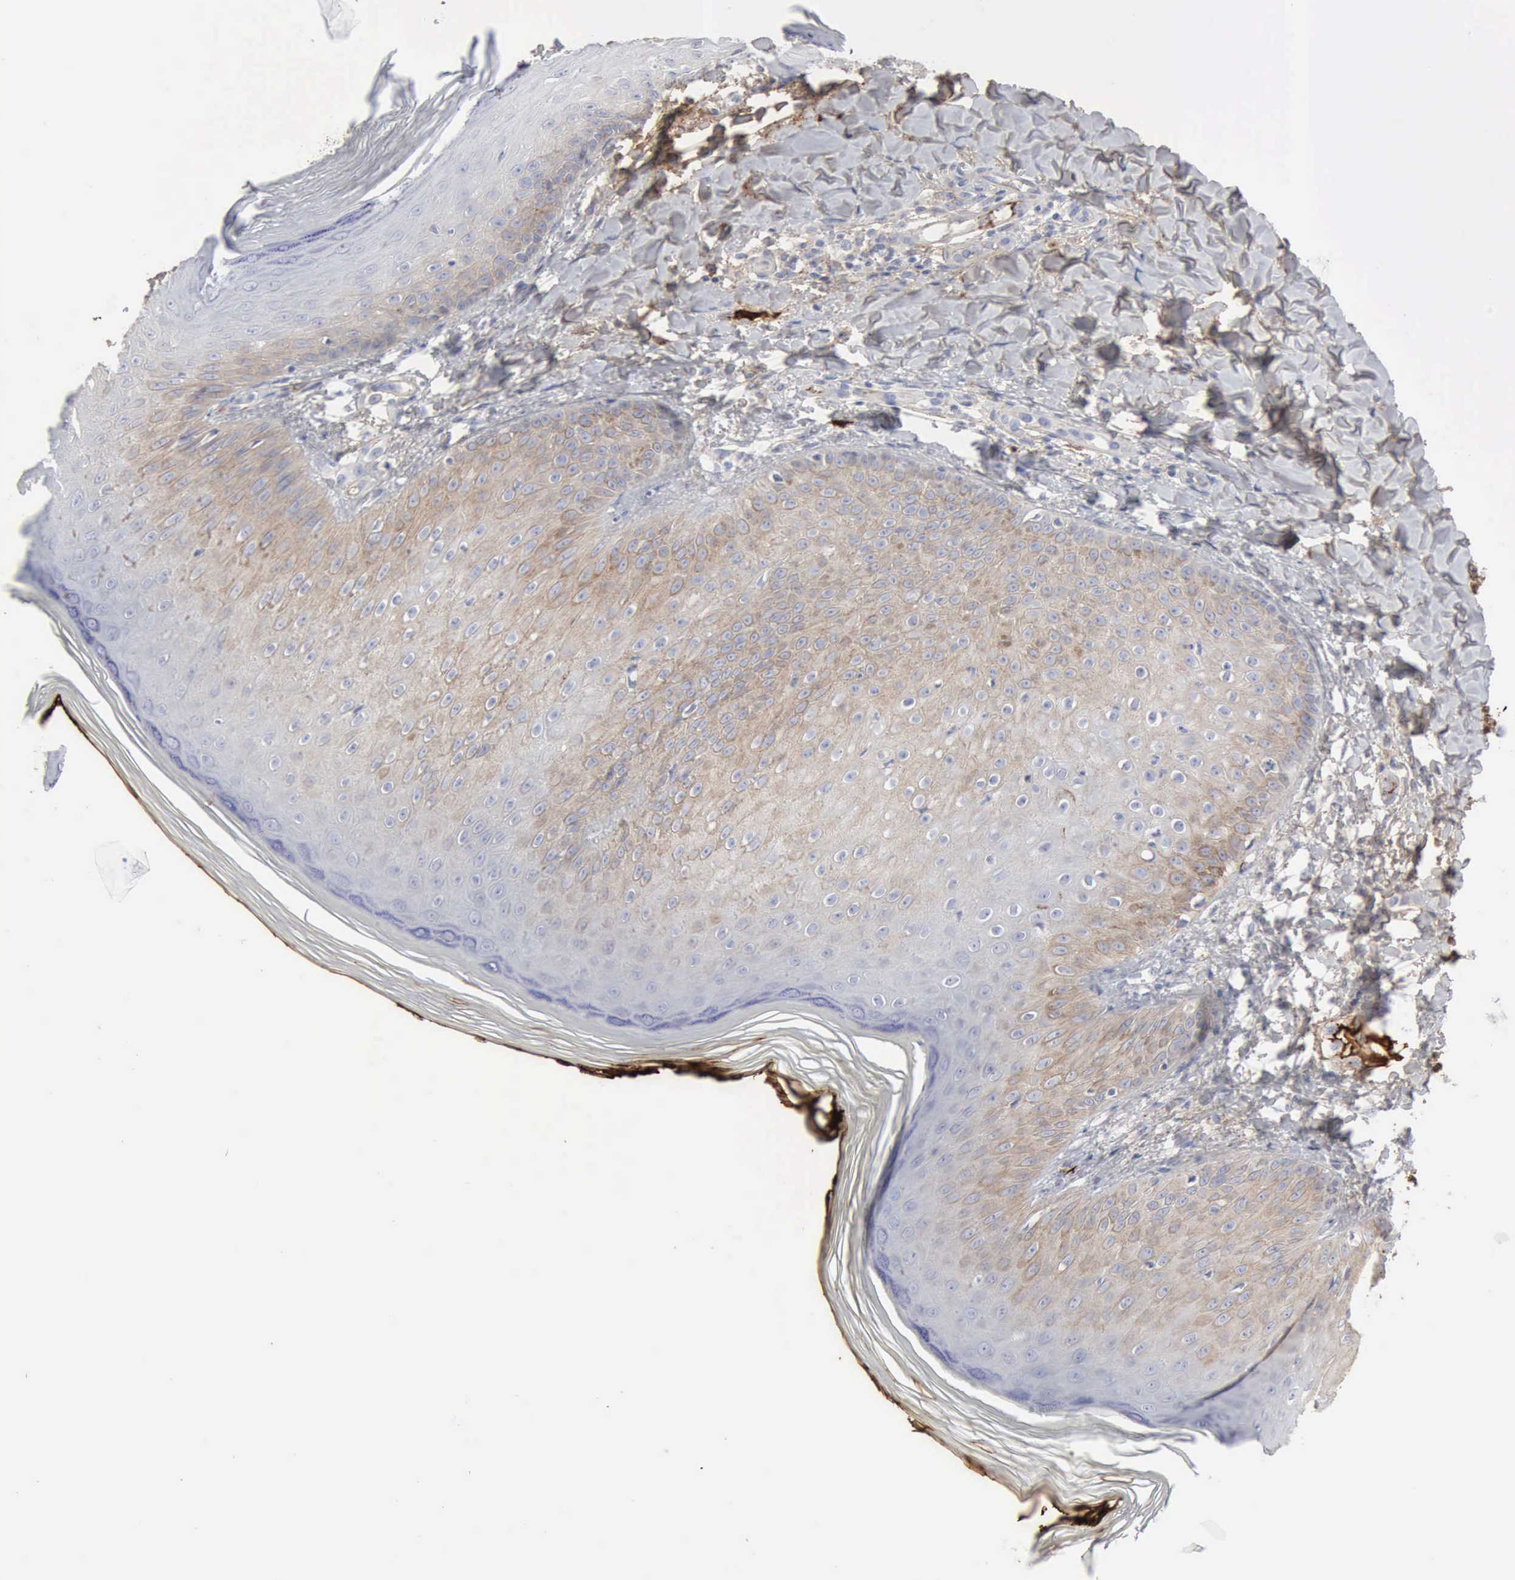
{"staining": {"intensity": "moderate", "quantity": "25%-75%", "location": "cytoplasmic/membranous"}, "tissue": "skin", "cell_type": "Epidermal cells", "image_type": "normal", "snomed": [{"axis": "morphology", "description": "Normal tissue, NOS"}, {"axis": "morphology", "description": "Inflammation, NOS"}, {"axis": "topography", "description": "Soft tissue"}, {"axis": "topography", "description": "Anal"}], "caption": "Human skin stained for a protein (brown) reveals moderate cytoplasmic/membranous positive expression in about 25%-75% of epidermal cells.", "gene": "C4BPA", "patient": {"sex": "female", "age": 15}}